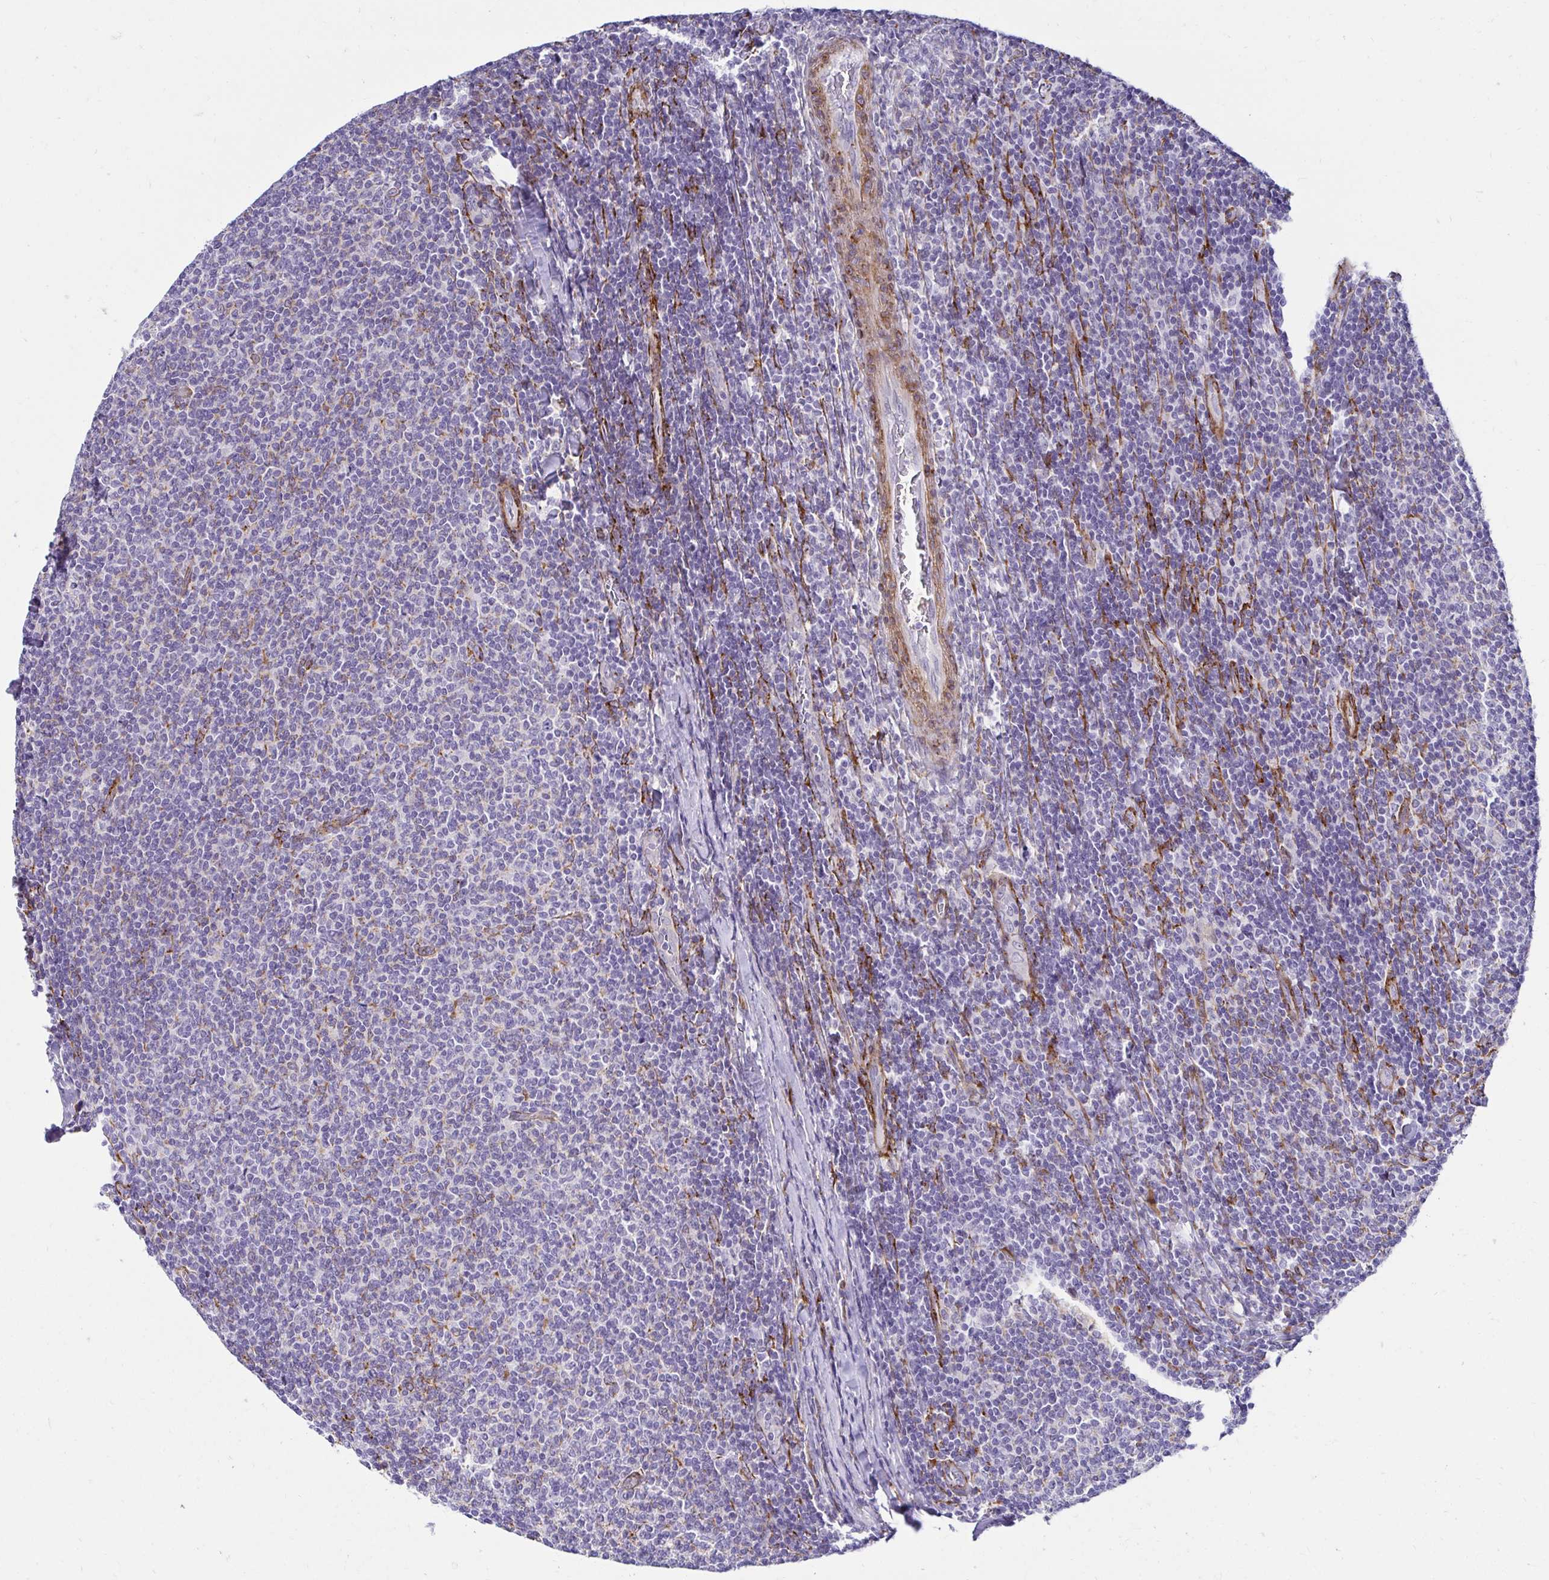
{"staining": {"intensity": "negative", "quantity": "none", "location": "none"}, "tissue": "lymphoma", "cell_type": "Tumor cells", "image_type": "cancer", "snomed": [{"axis": "morphology", "description": "Malignant lymphoma, non-Hodgkin's type, Low grade"}, {"axis": "topography", "description": "Lymph node"}], "caption": "An immunohistochemistry histopathology image of malignant lymphoma, non-Hodgkin's type (low-grade) is shown. There is no staining in tumor cells of malignant lymphoma, non-Hodgkin's type (low-grade).", "gene": "ANKRD62", "patient": {"sex": "male", "age": 52}}